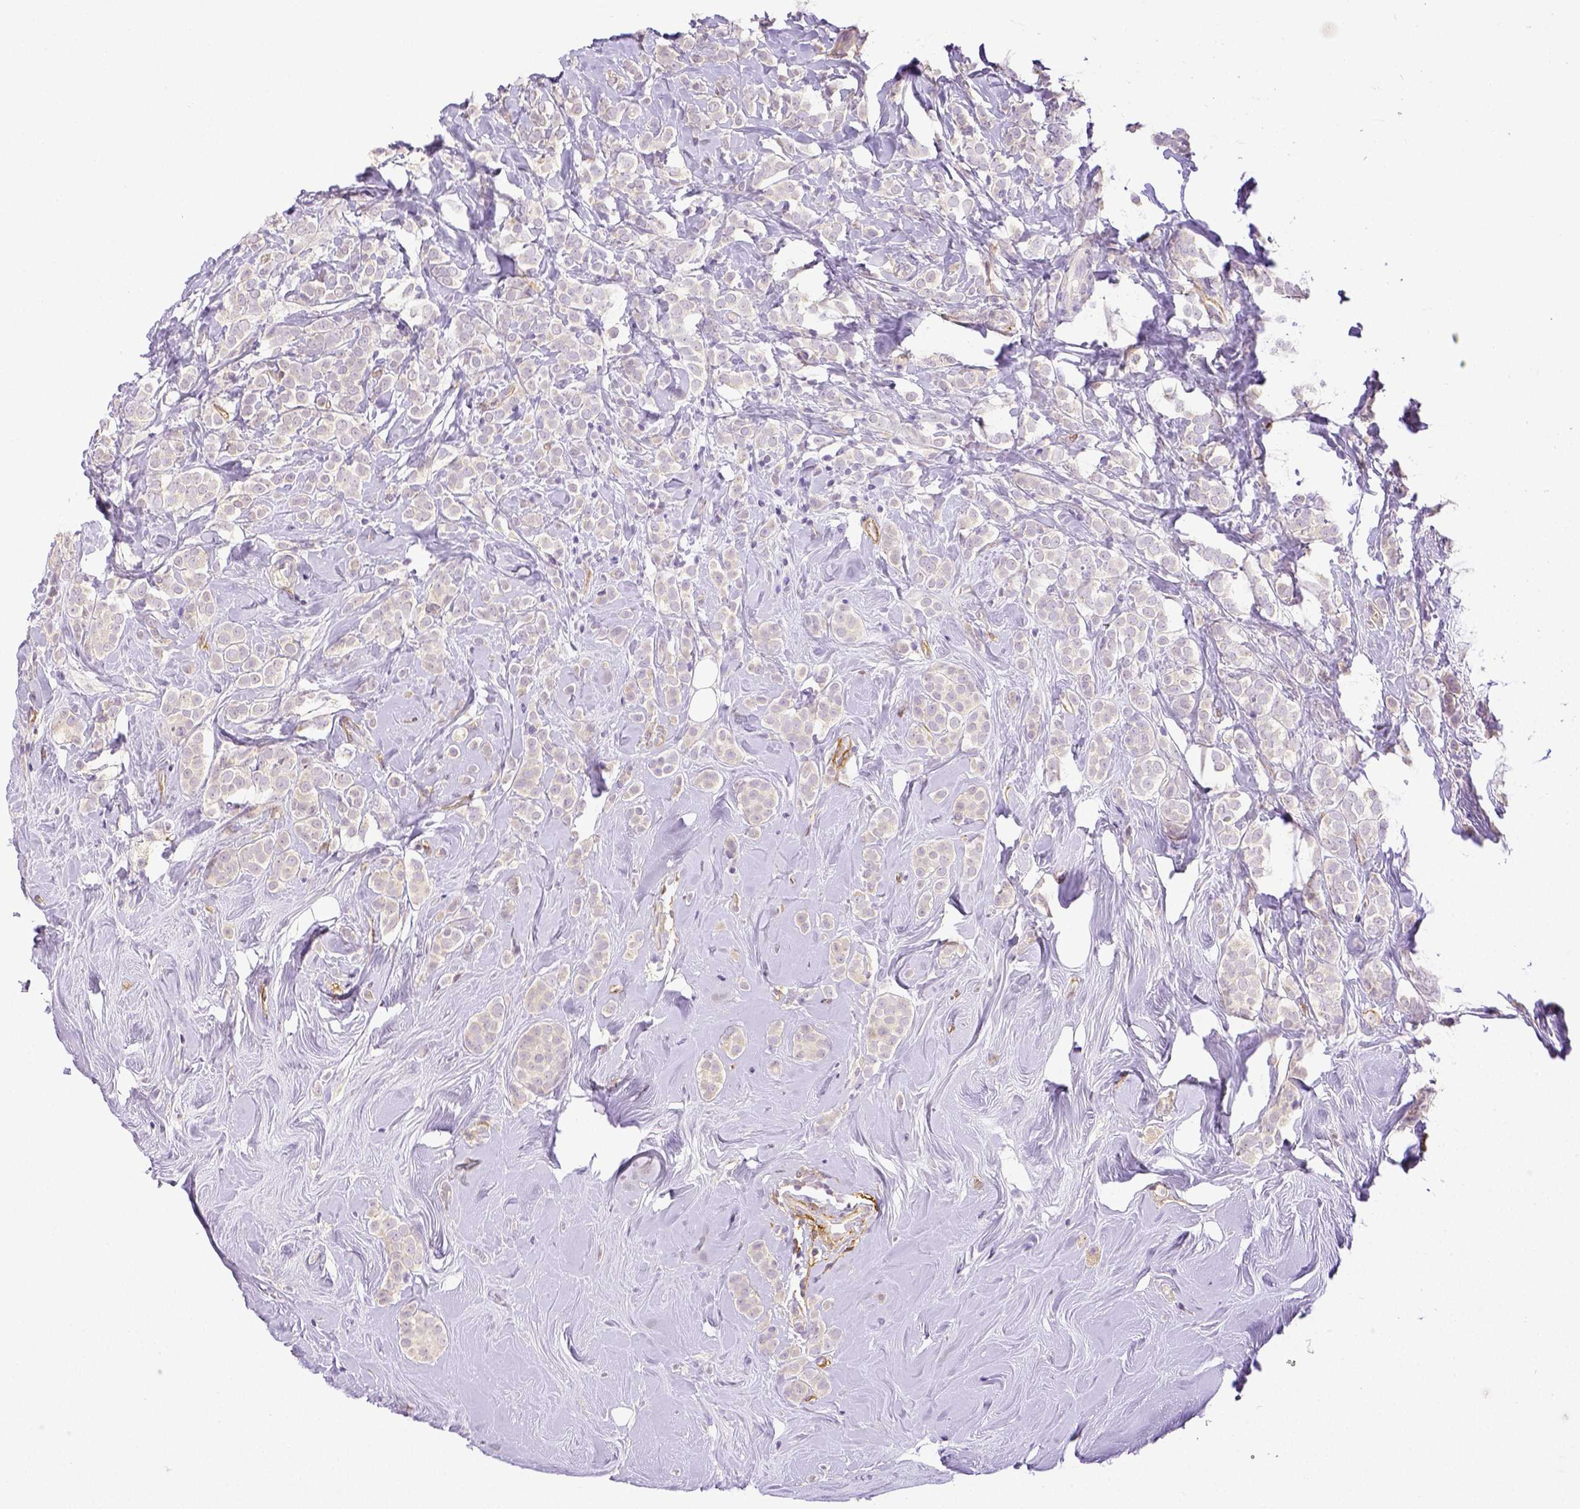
{"staining": {"intensity": "negative", "quantity": "none", "location": "none"}, "tissue": "breast cancer", "cell_type": "Tumor cells", "image_type": "cancer", "snomed": [{"axis": "morphology", "description": "Lobular carcinoma"}, {"axis": "topography", "description": "Breast"}], "caption": "IHC micrograph of human breast cancer stained for a protein (brown), which reveals no staining in tumor cells.", "gene": "THY1", "patient": {"sex": "female", "age": 49}}